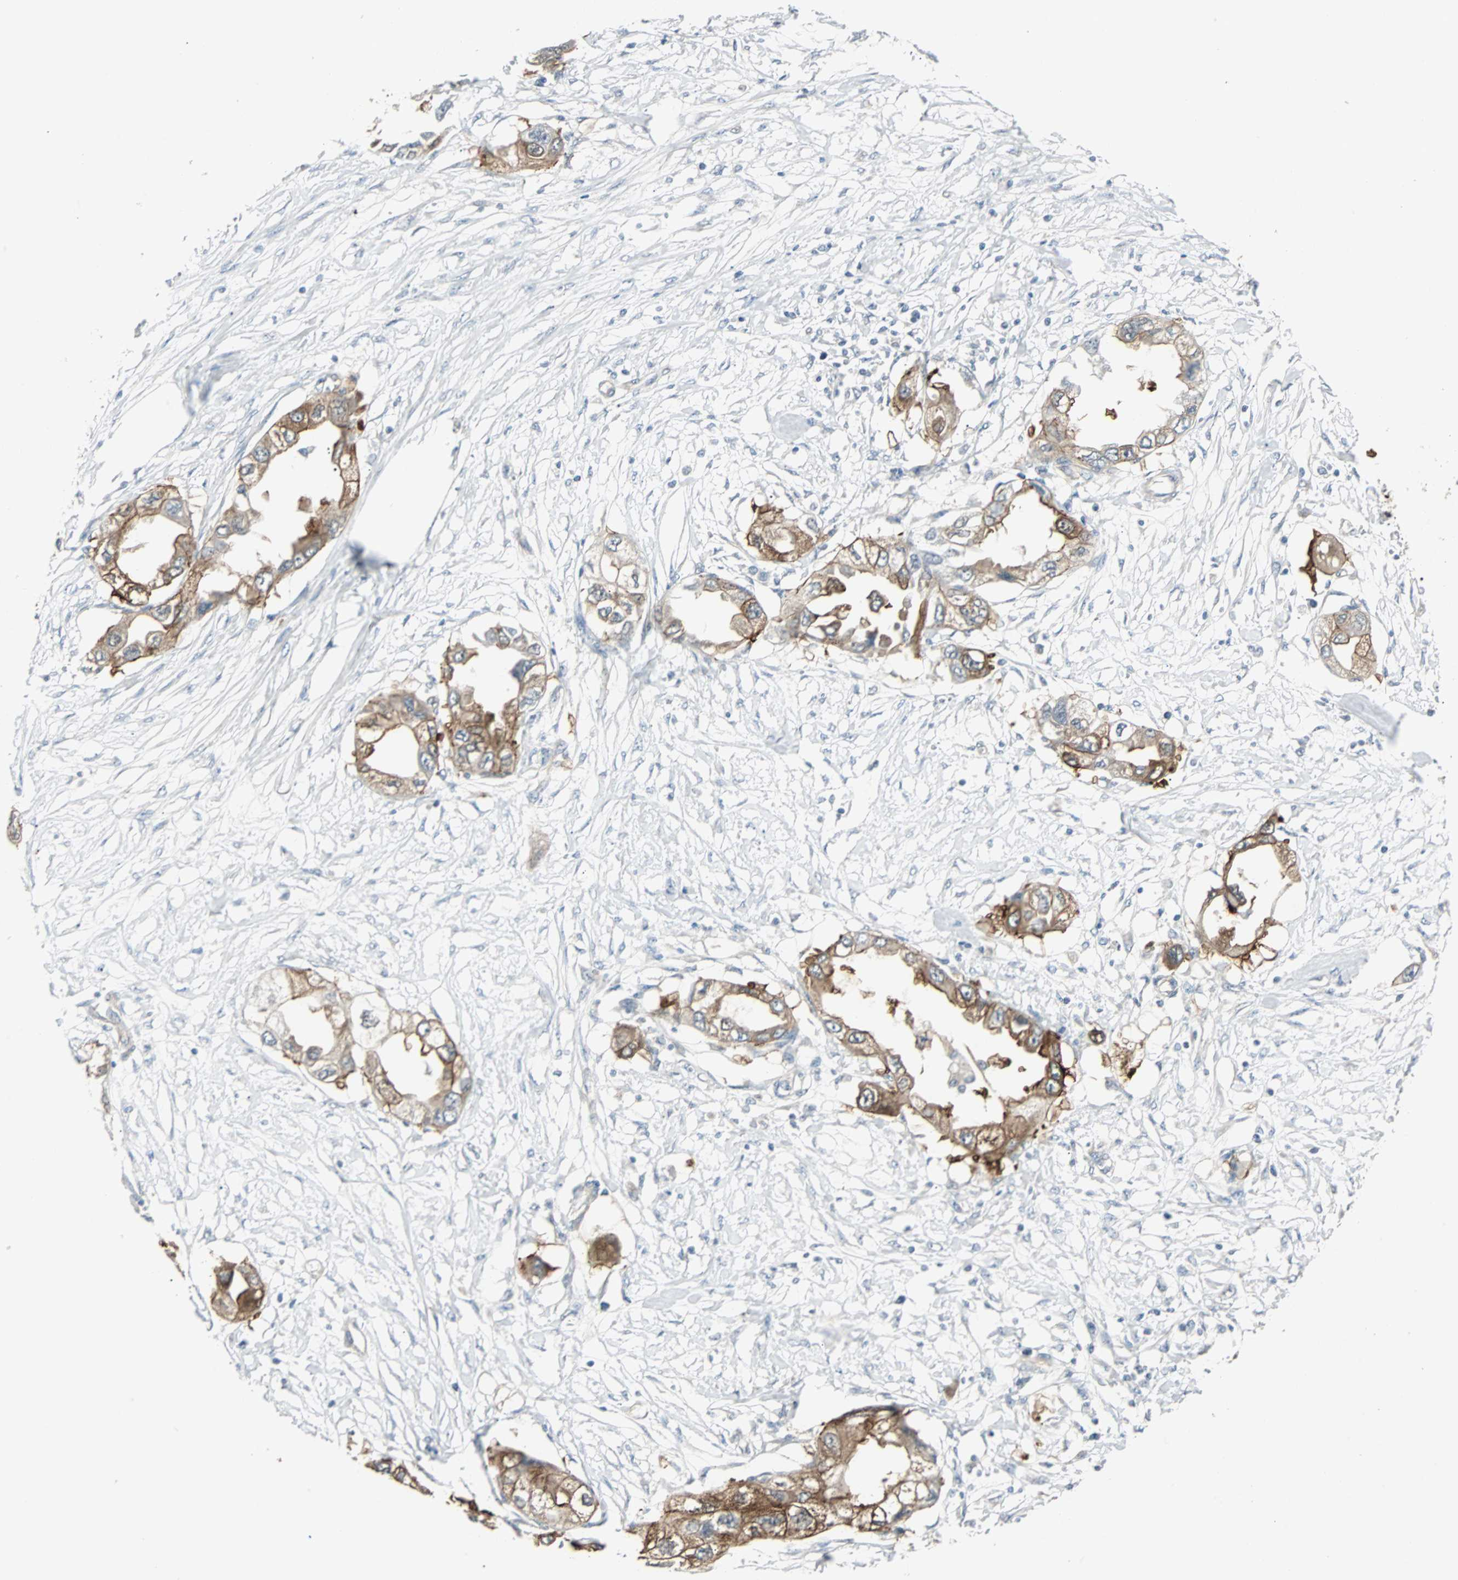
{"staining": {"intensity": "moderate", "quantity": ">75%", "location": "cytoplasmic/membranous"}, "tissue": "endometrial cancer", "cell_type": "Tumor cells", "image_type": "cancer", "snomed": [{"axis": "morphology", "description": "Adenocarcinoma, NOS"}, {"axis": "topography", "description": "Endometrium"}], "caption": "Immunohistochemical staining of human endometrial adenocarcinoma exhibits medium levels of moderate cytoplasmic/membranous protein positivity in about >75% of tumor cells. The protein is stained brown, and the nuclei are stained in blue (DAB (3,3'-diaminobenzidine) IHC with brightfield microscopy, high magnification).", "gene": "CMC2", "patient": {"sex": "female", "age": 67}}